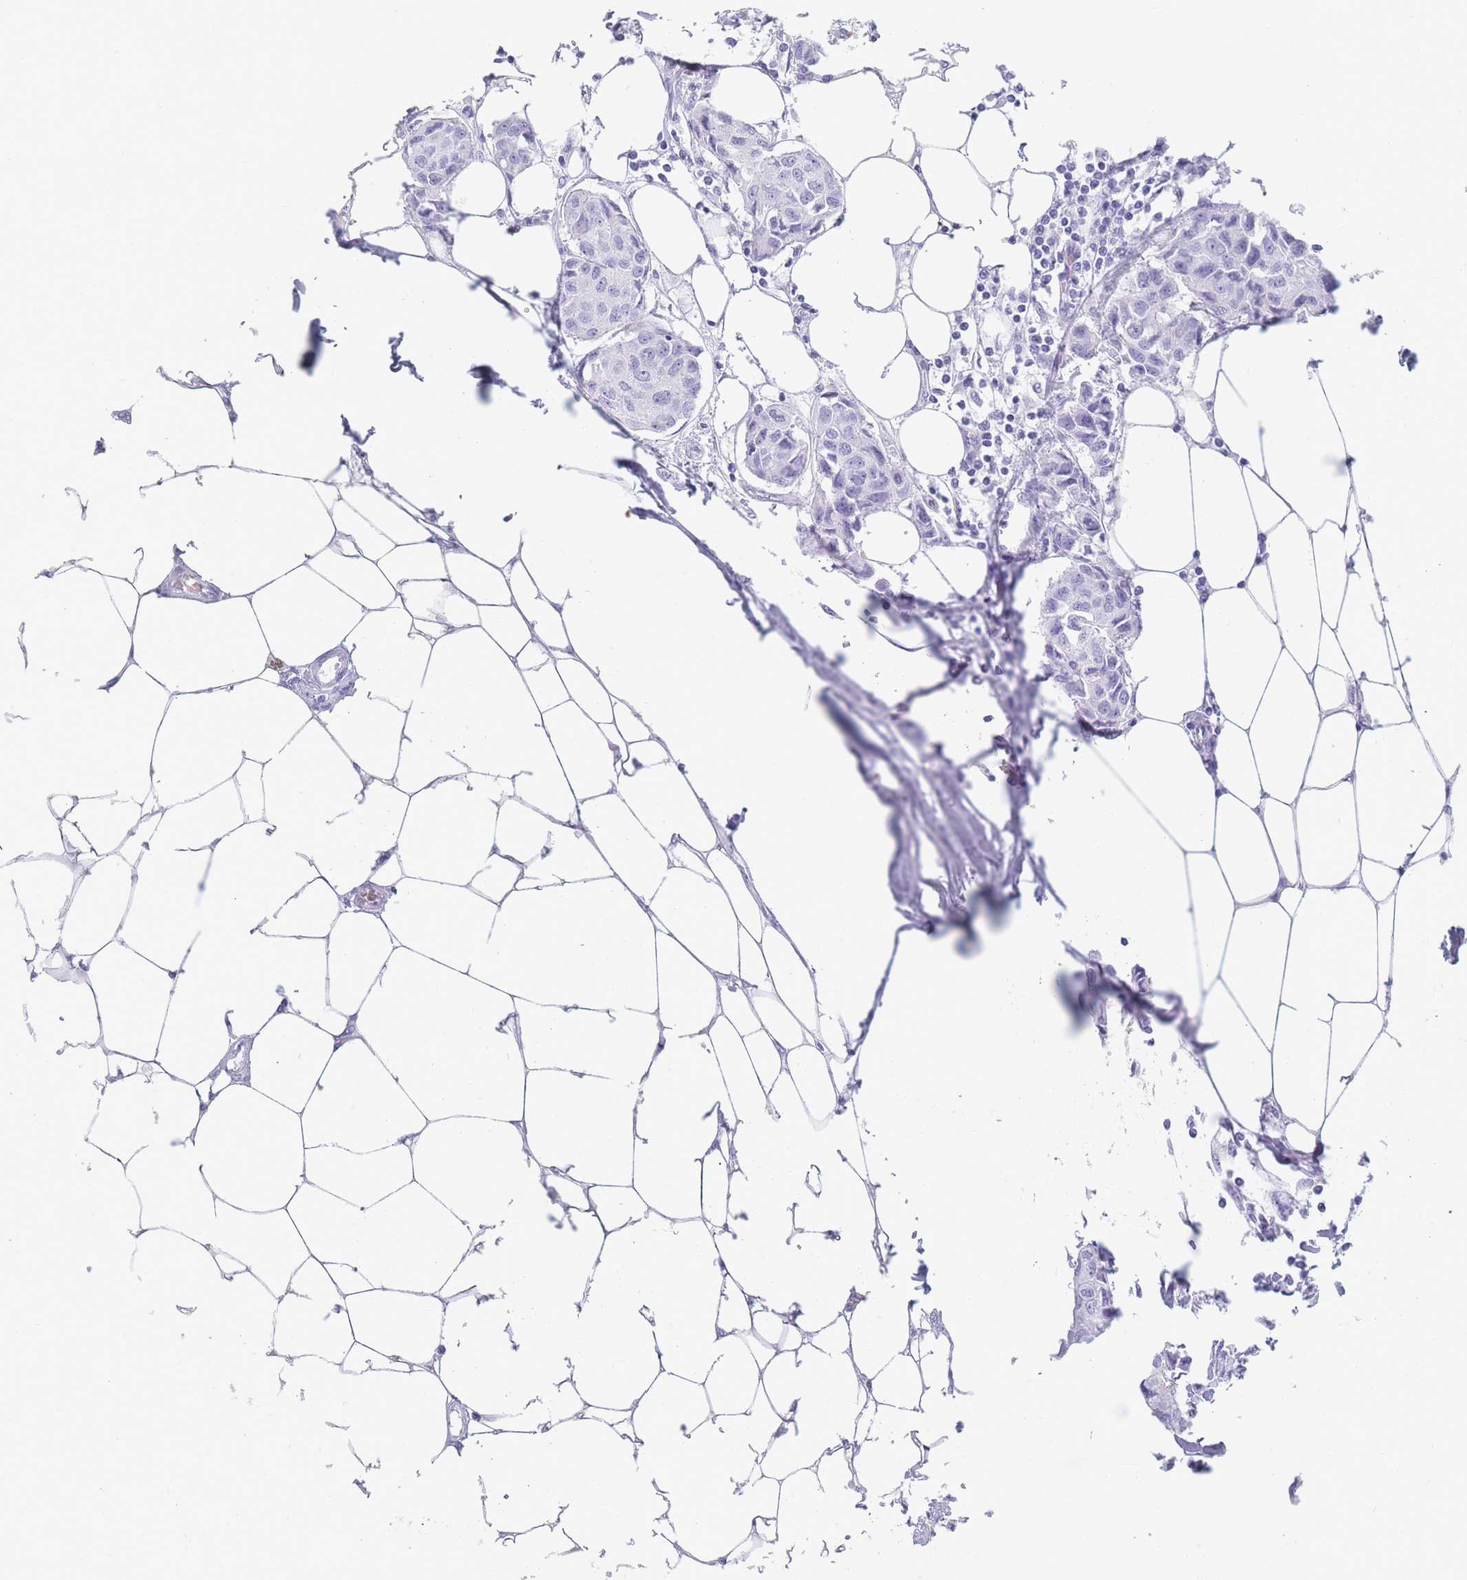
{"staining": {"intensity": "negative", "quantity": "none", "location": "none"}, "tissue": "breast cancer", "cell_type": "Tumor cells", "image_type": "cancer", "snomed": [{"axis": "morphology", "description": "Duct carcinoma"}, {"axis": "topography", "description": "Breast"}, {"axis": "topography", "description": "Lymph node"}], "caption": "Protein analysis of breast infiltrating ductal carcinoma demonstrates no significant staining in tumor cells.", "gene": "OR5D16", "patient": {"sex": "female", "age": 80}}